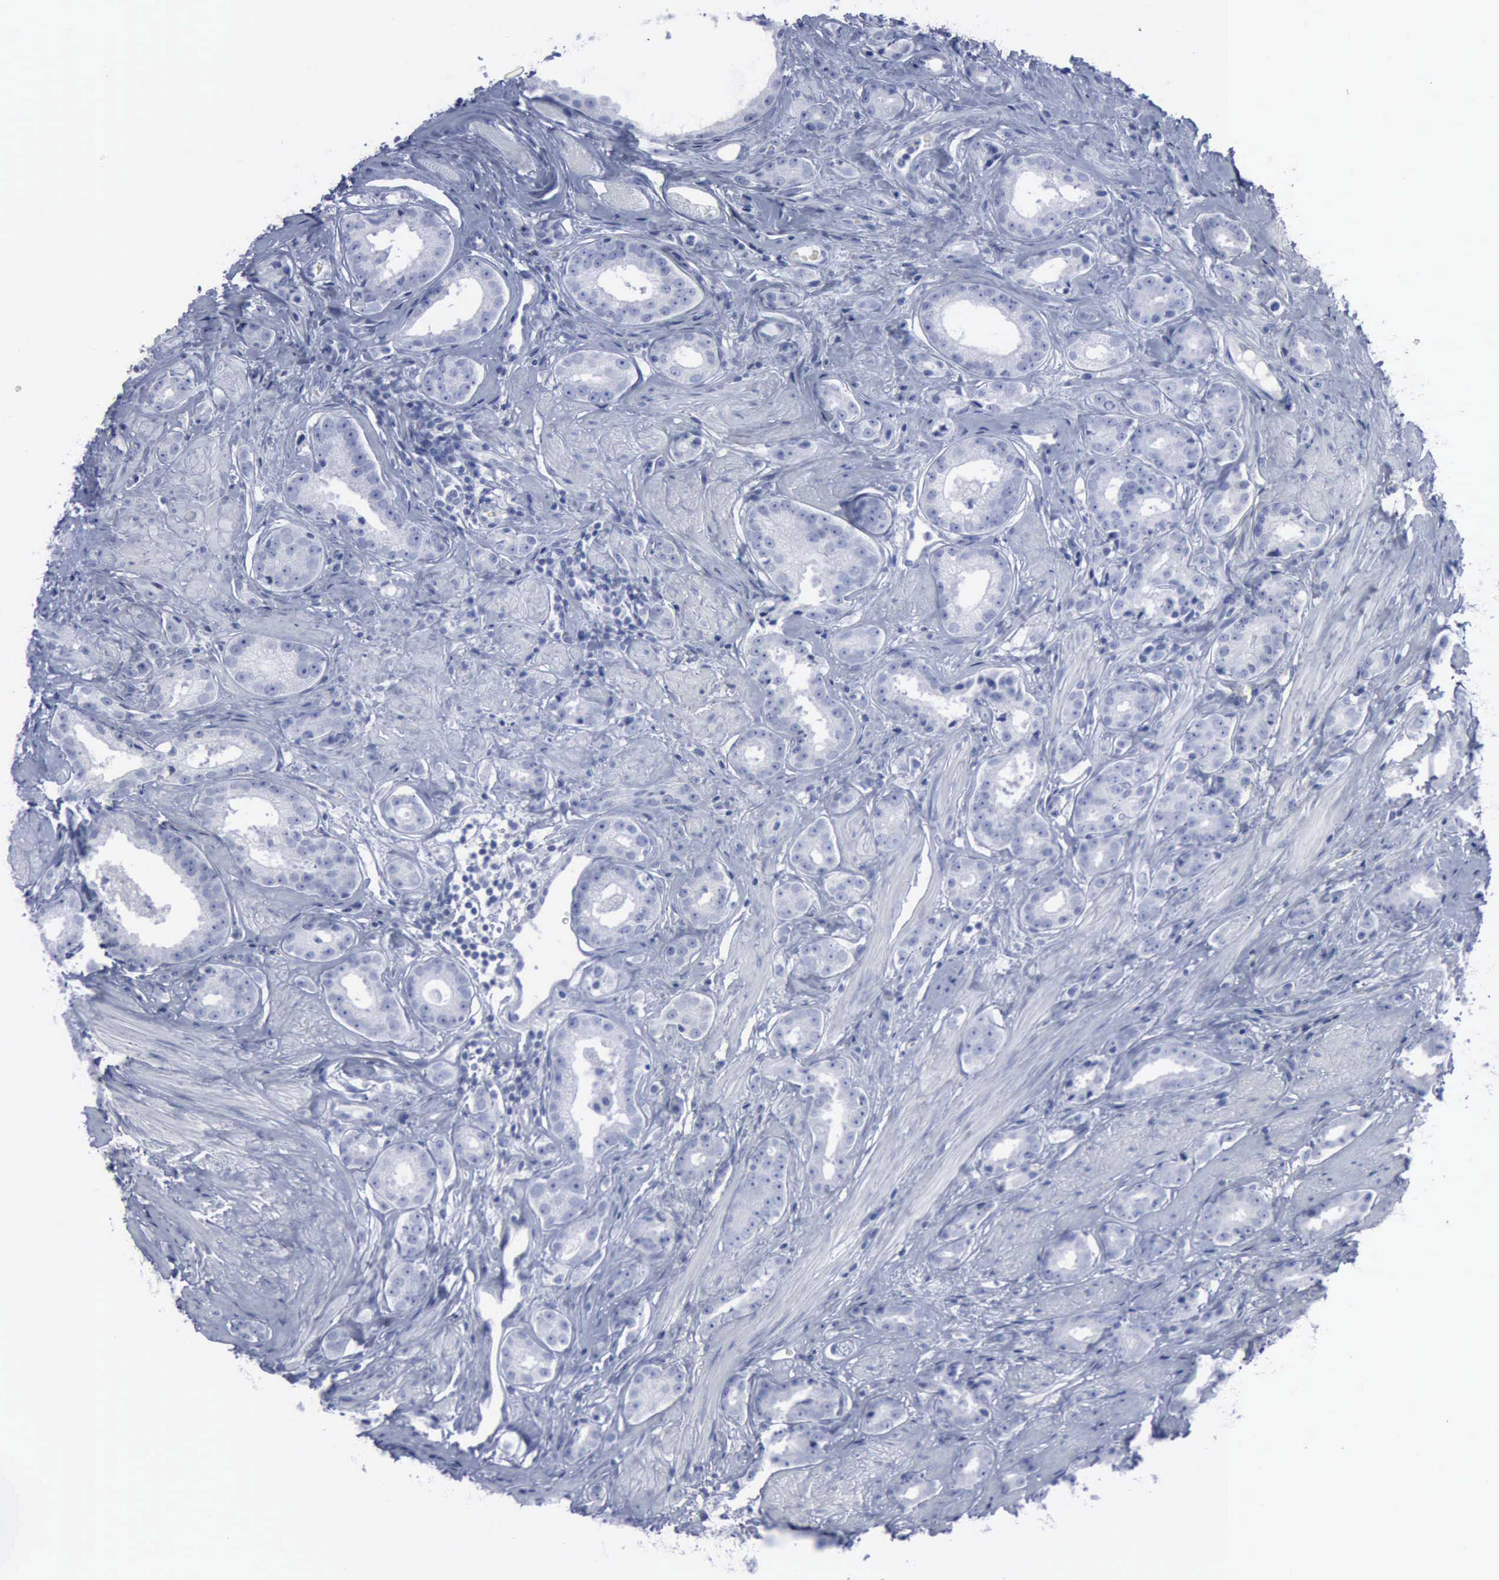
{"staining": {"intensity": "negative", "quantity": "none", "location": "none"}, "tissue": "prostate cancer", "cell_type": "Tumor cells", "image_type": "cancer", "snomed": [{"axis": "morphology", "description": "Adenocarcinoma, Medium grade"}, {"axis": "topography", "description": "Prostate"}], "caption": "Tumor cells are negative for protein expression in human prostate cancer (adenocarcinoma (medium-grade)).", "gene": "VCAM1", "patient": {"sex": "male", "age": 53}}